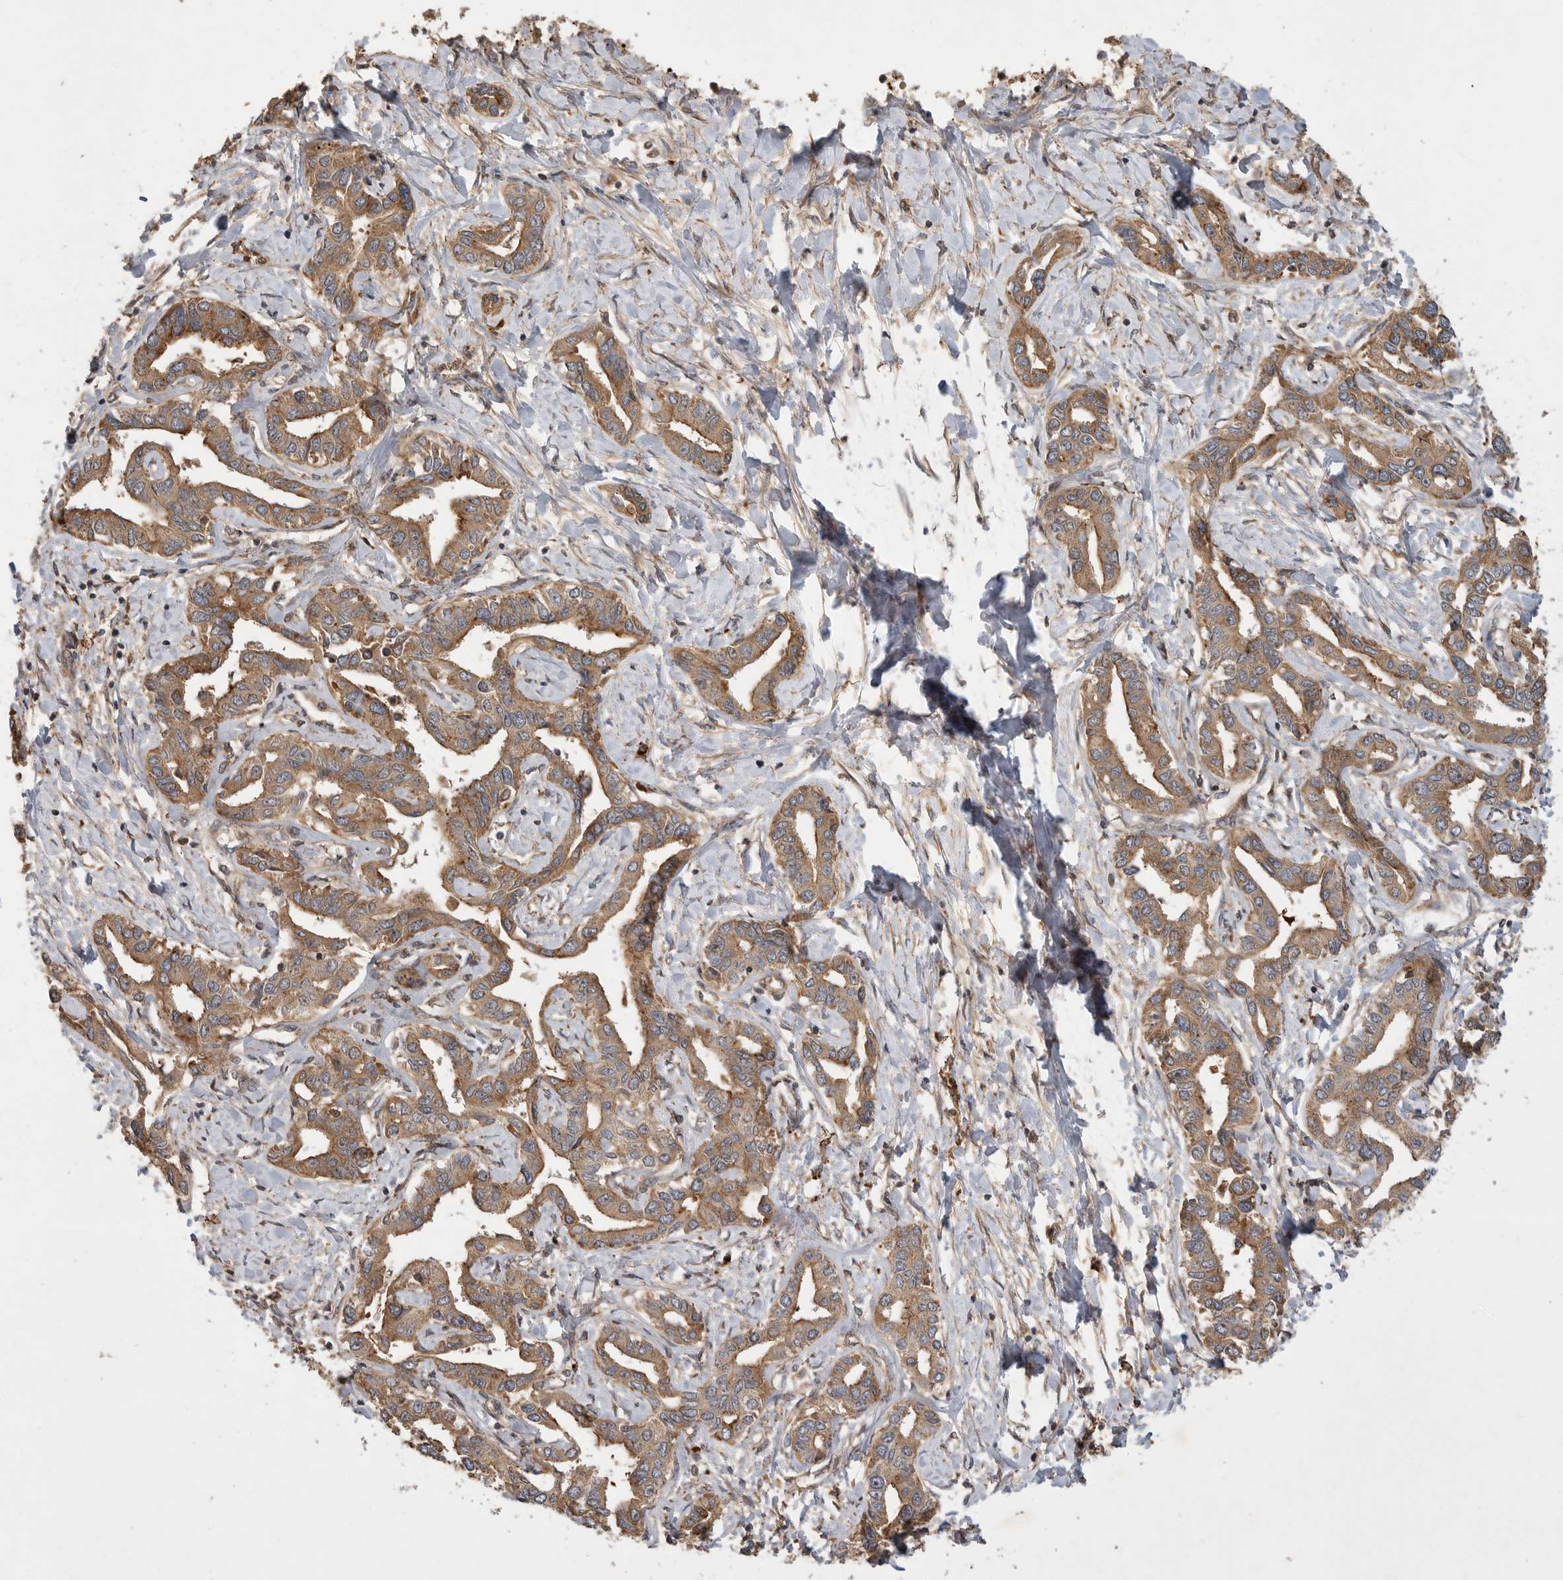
{"staining": {"intensity": "moderate", "quantity": ">75%", "location": "cytoplasmic/membranous"}, "tissue": "liver cancer", "cell_type": "Tumor cells", "image_type": "cancer", "snomed": [{"axis": "morphology", "description": "Cholangiocarcinoma"}, {"axis": "topography", "description": "Liver"}], "caption": "Protein staining of liver cancer (cholangiocarcinoma) tissue reveals moderate cytoplasmic/membranous staining in approximately >75% of tumor cells. The staining was performed using DAB (3,3'-diaminobenzidine) to visualize the protein expression in brown, while the nuclei were stained in blue with hematoxylin (Magnification: 20x).", "gene": "ZNF232", "patient": {"sex": "male", "age": 59}}